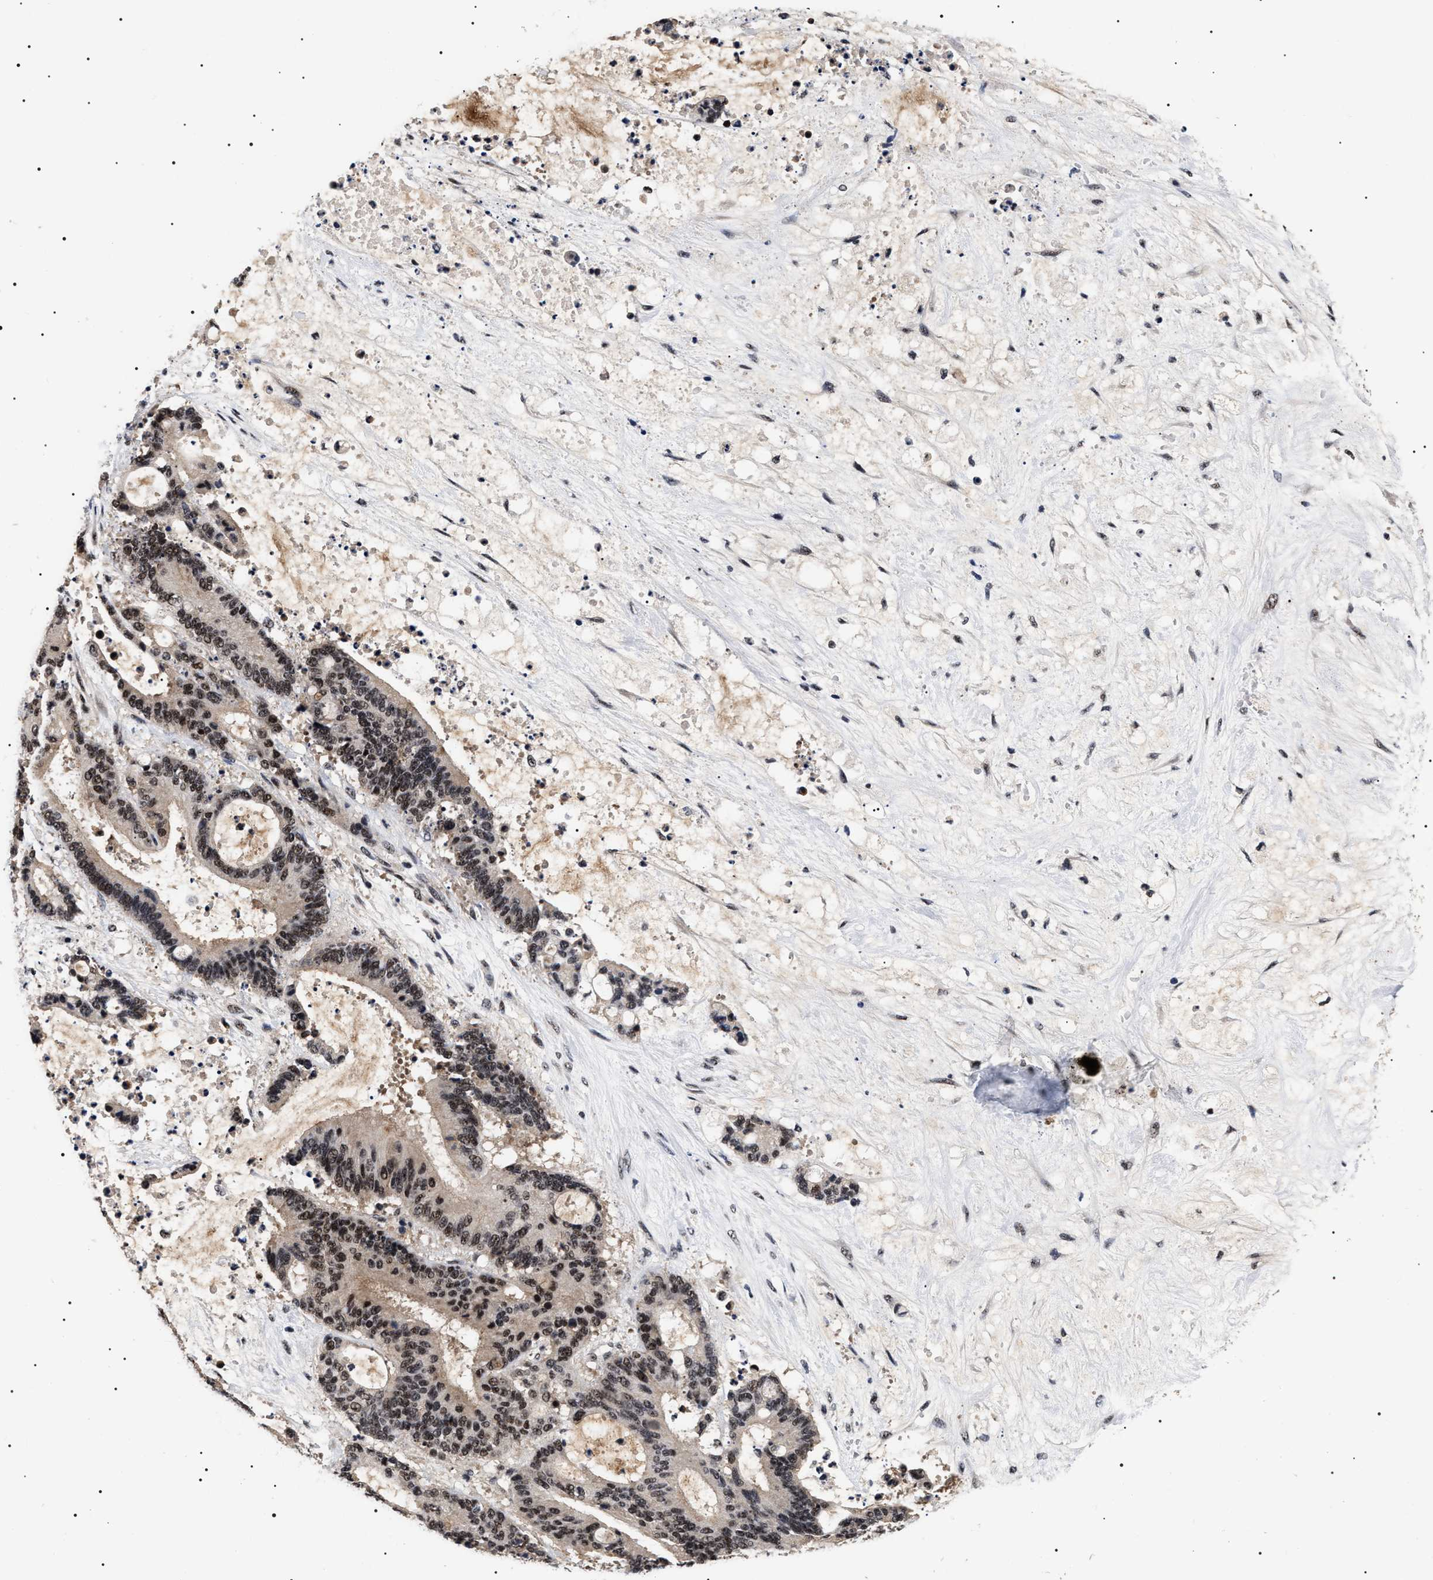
{"staining": {"intensity": "moderate", "quantity": ">75%", "location": "nuclear"}, "tissue": "liver cancer", "cell_type": "Tumor cells", "image_type": "cancer", "snomed": [{"axis": "morphology", "description": "Normal tissue, NOS"}, {"axis": "morphology", "description": "Cholangiocarcinoma"}, {"axis": "topography", "description": "Liver"}, {"axis": "topography", "description": "Peripheral nerve tissue"}], "caption": "Tumor cells display medium levels of moderate nuclear expression in approximately >75% of cells in human liver cholangiocarcinoma.", "gene": "CAAP1", "patient": {"sex": "female", "age": 73}}